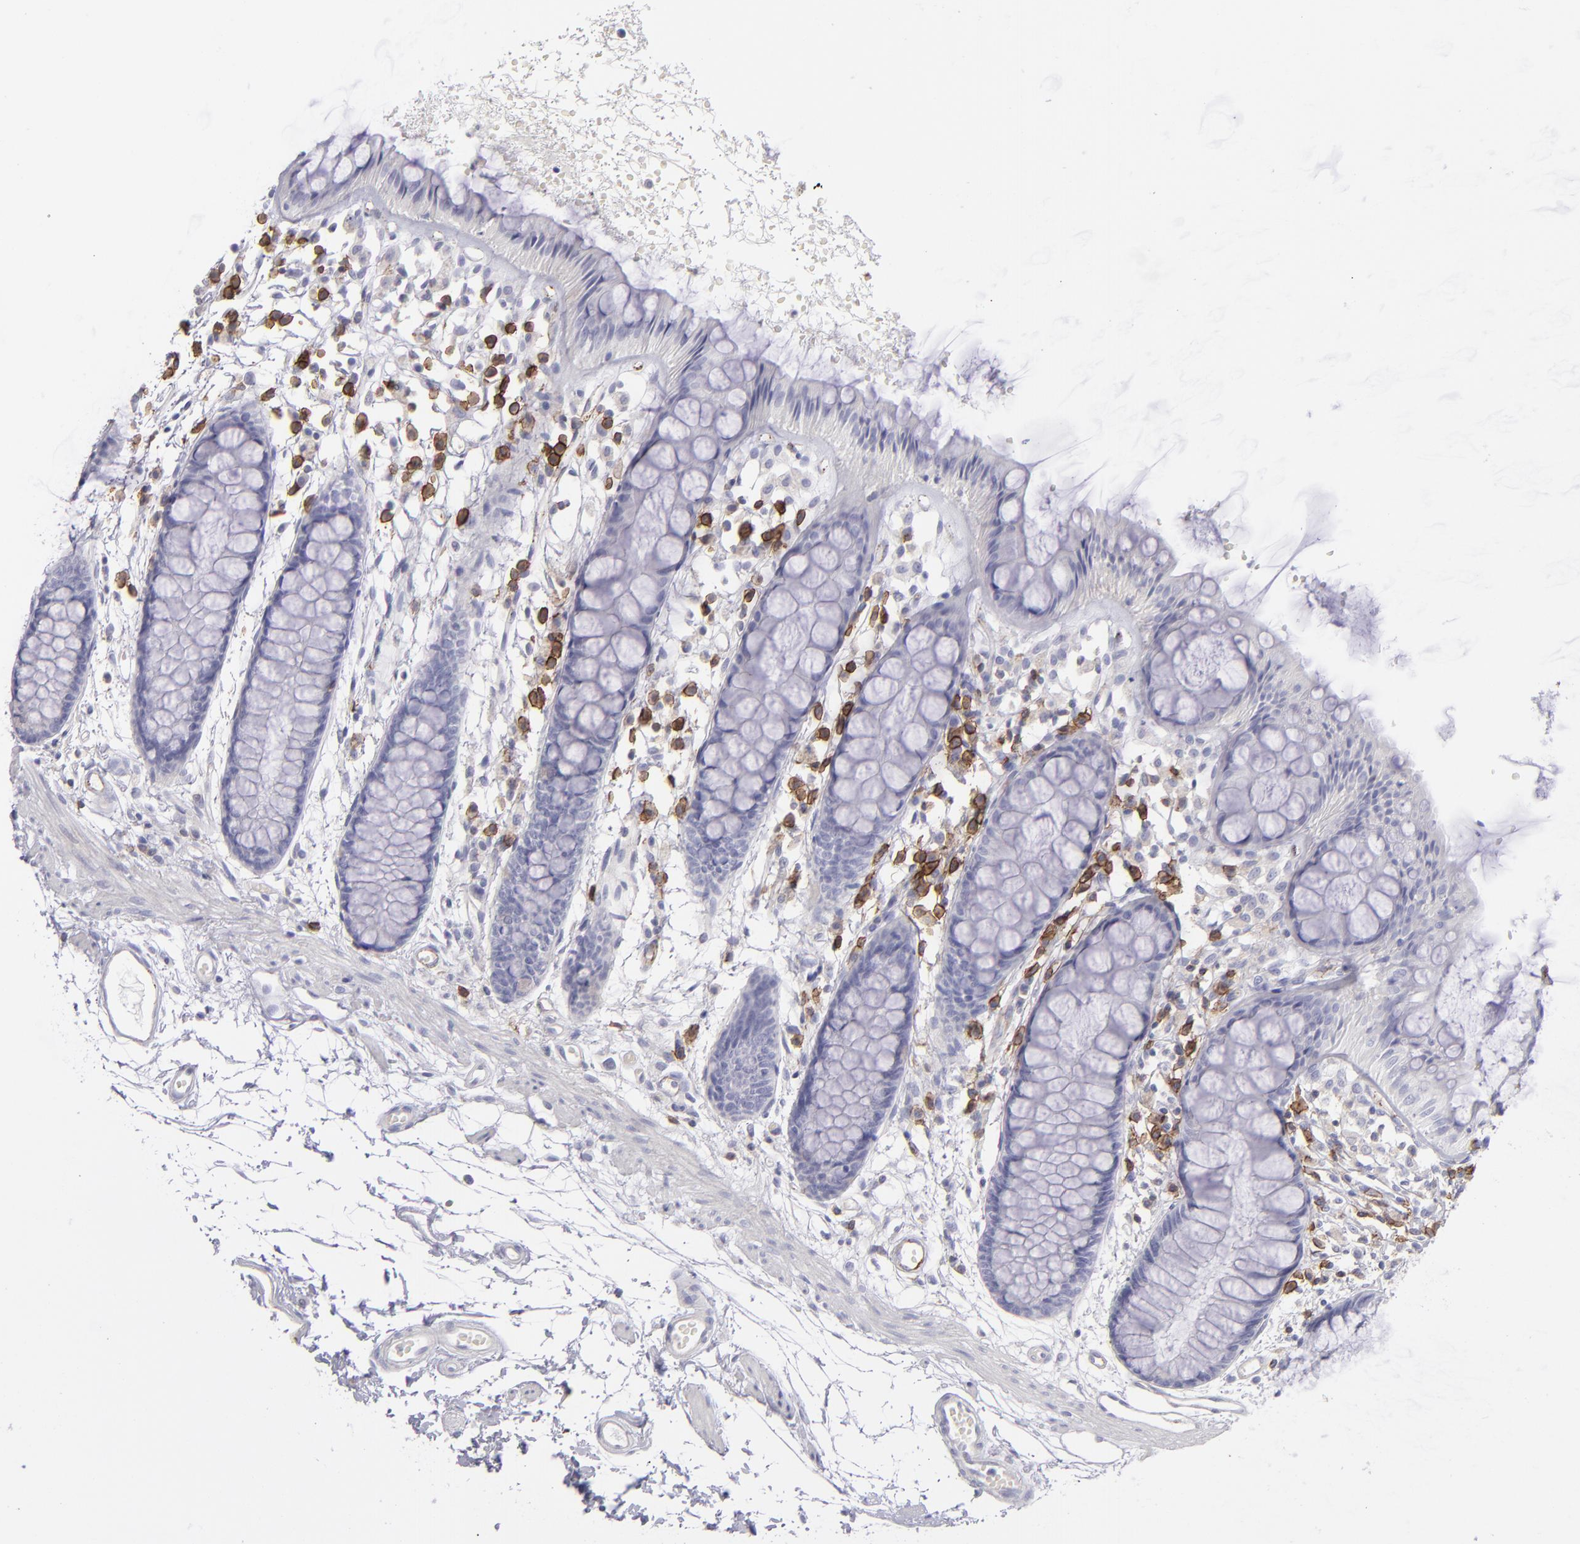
{"staining": {"intensity": "negative", "quantity": "none", "location": "none"}, "tissue": "rectum", "cell_type": "Glandular cells", "image_type": "normal", "snomed": [{"axis": "morphology", "description": "Normal tissue, NOS"}, {"axis": "topography", "description": "Rectum"}], "caption": "IHC image of unremarkable rectum: human rectum stained with DAB (3,3'-diaminobenzidine) reveals no significant protein staining in glandular cells. (Stains: DAB immunohistochemistry with hematoxylin counter stain, Microscopy: brightfield microscopy at high magnification).", "gene": "CD27", "patient": {"sex": "female", "age": 66}}